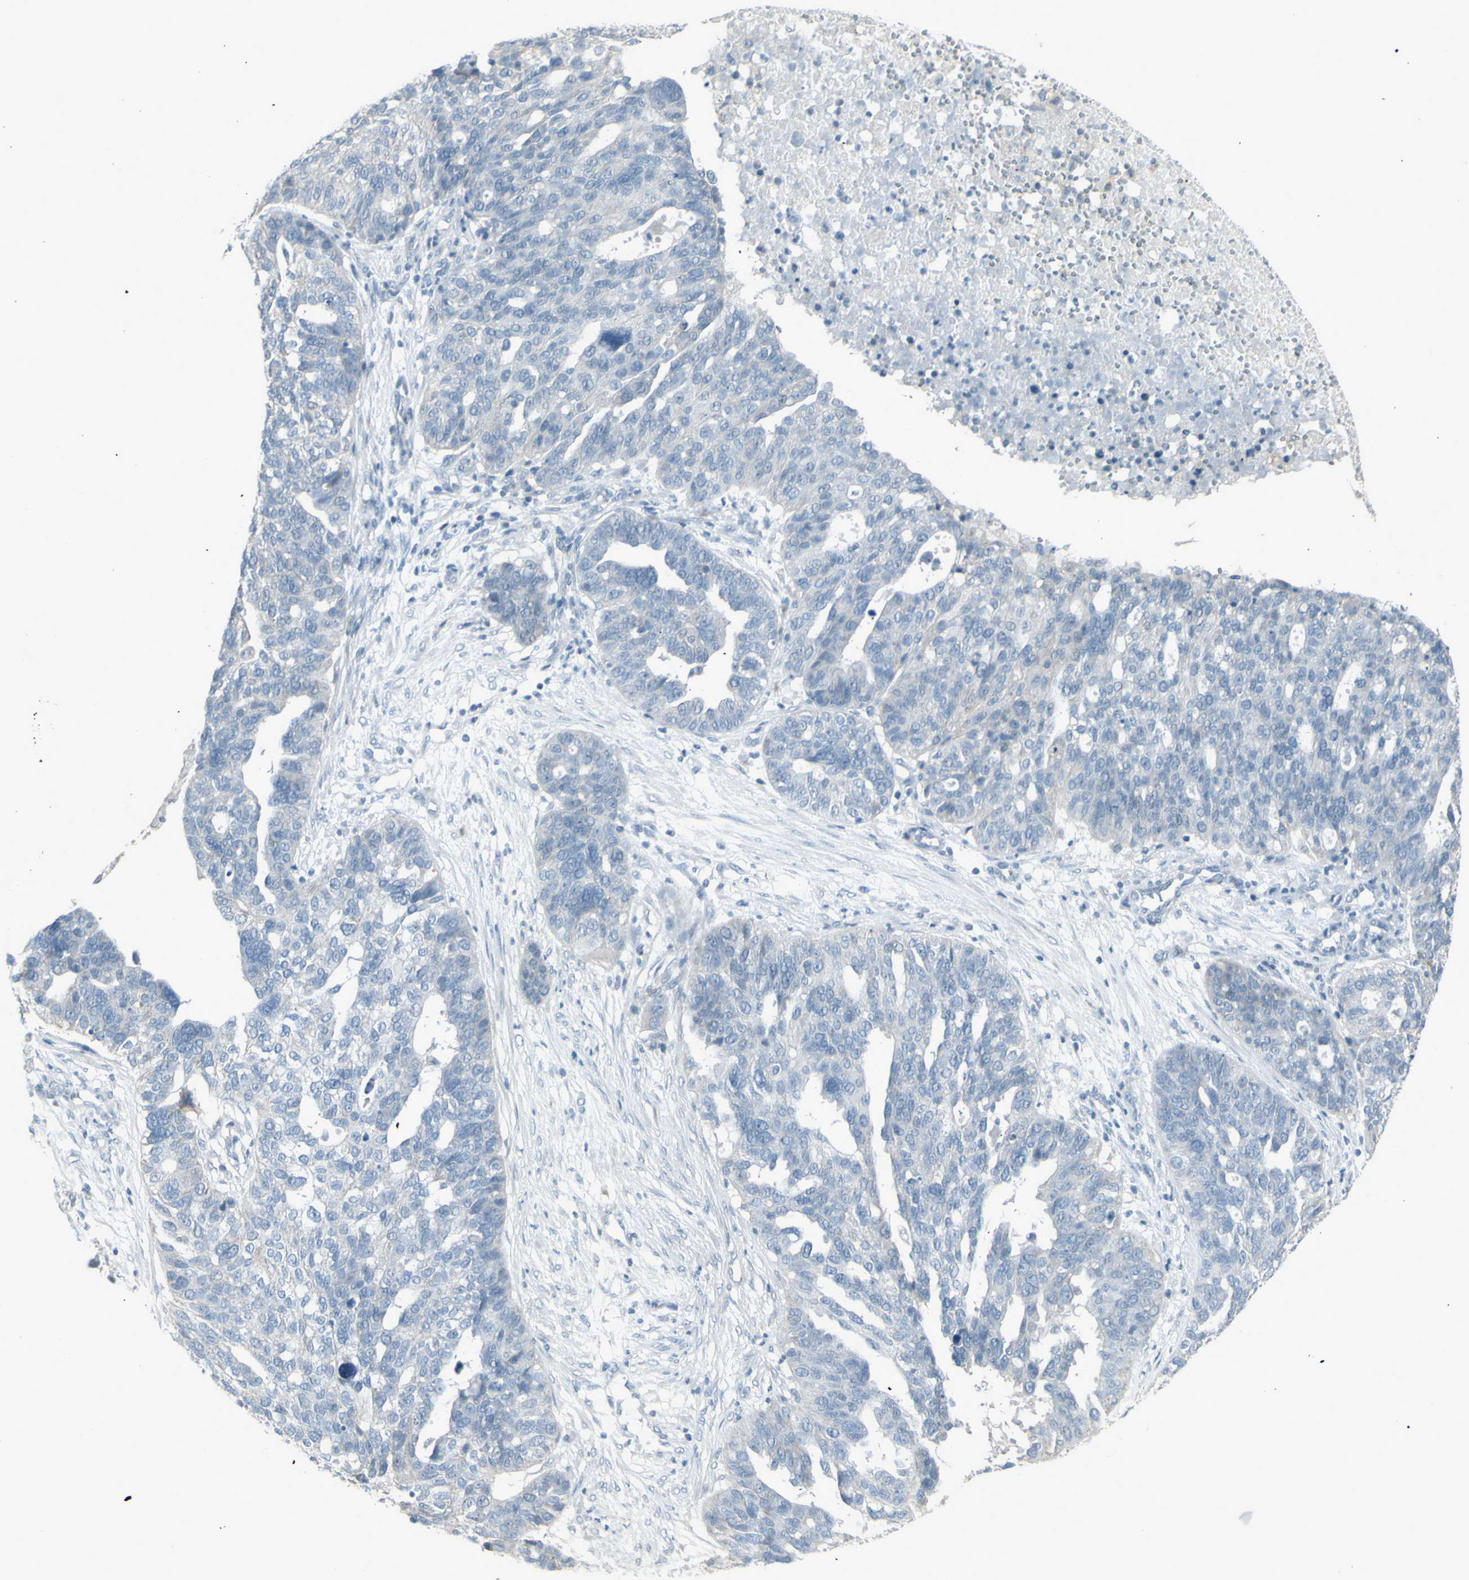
{"staining": {"intensity": "negative", "quantity": "none", "location": "none"}, "tissue": "ovarian cancer", "cell_type": "Tumor cells", "image_type": "cancer", "snomed": [{"axis": "morphology", "description": "Cystadenocarcinoma, serous, NOS"}, {"axis": "topography", "description": "Ovary"}], "caption": "High power microscopy histopathology image of an immunohistochemistry micrograph of ovarian serous cystadenocarcinoma, revealing no significant expression in tumor cells.", "gene": "CD79B", "patient": {"sex": "female", "age": 59}}